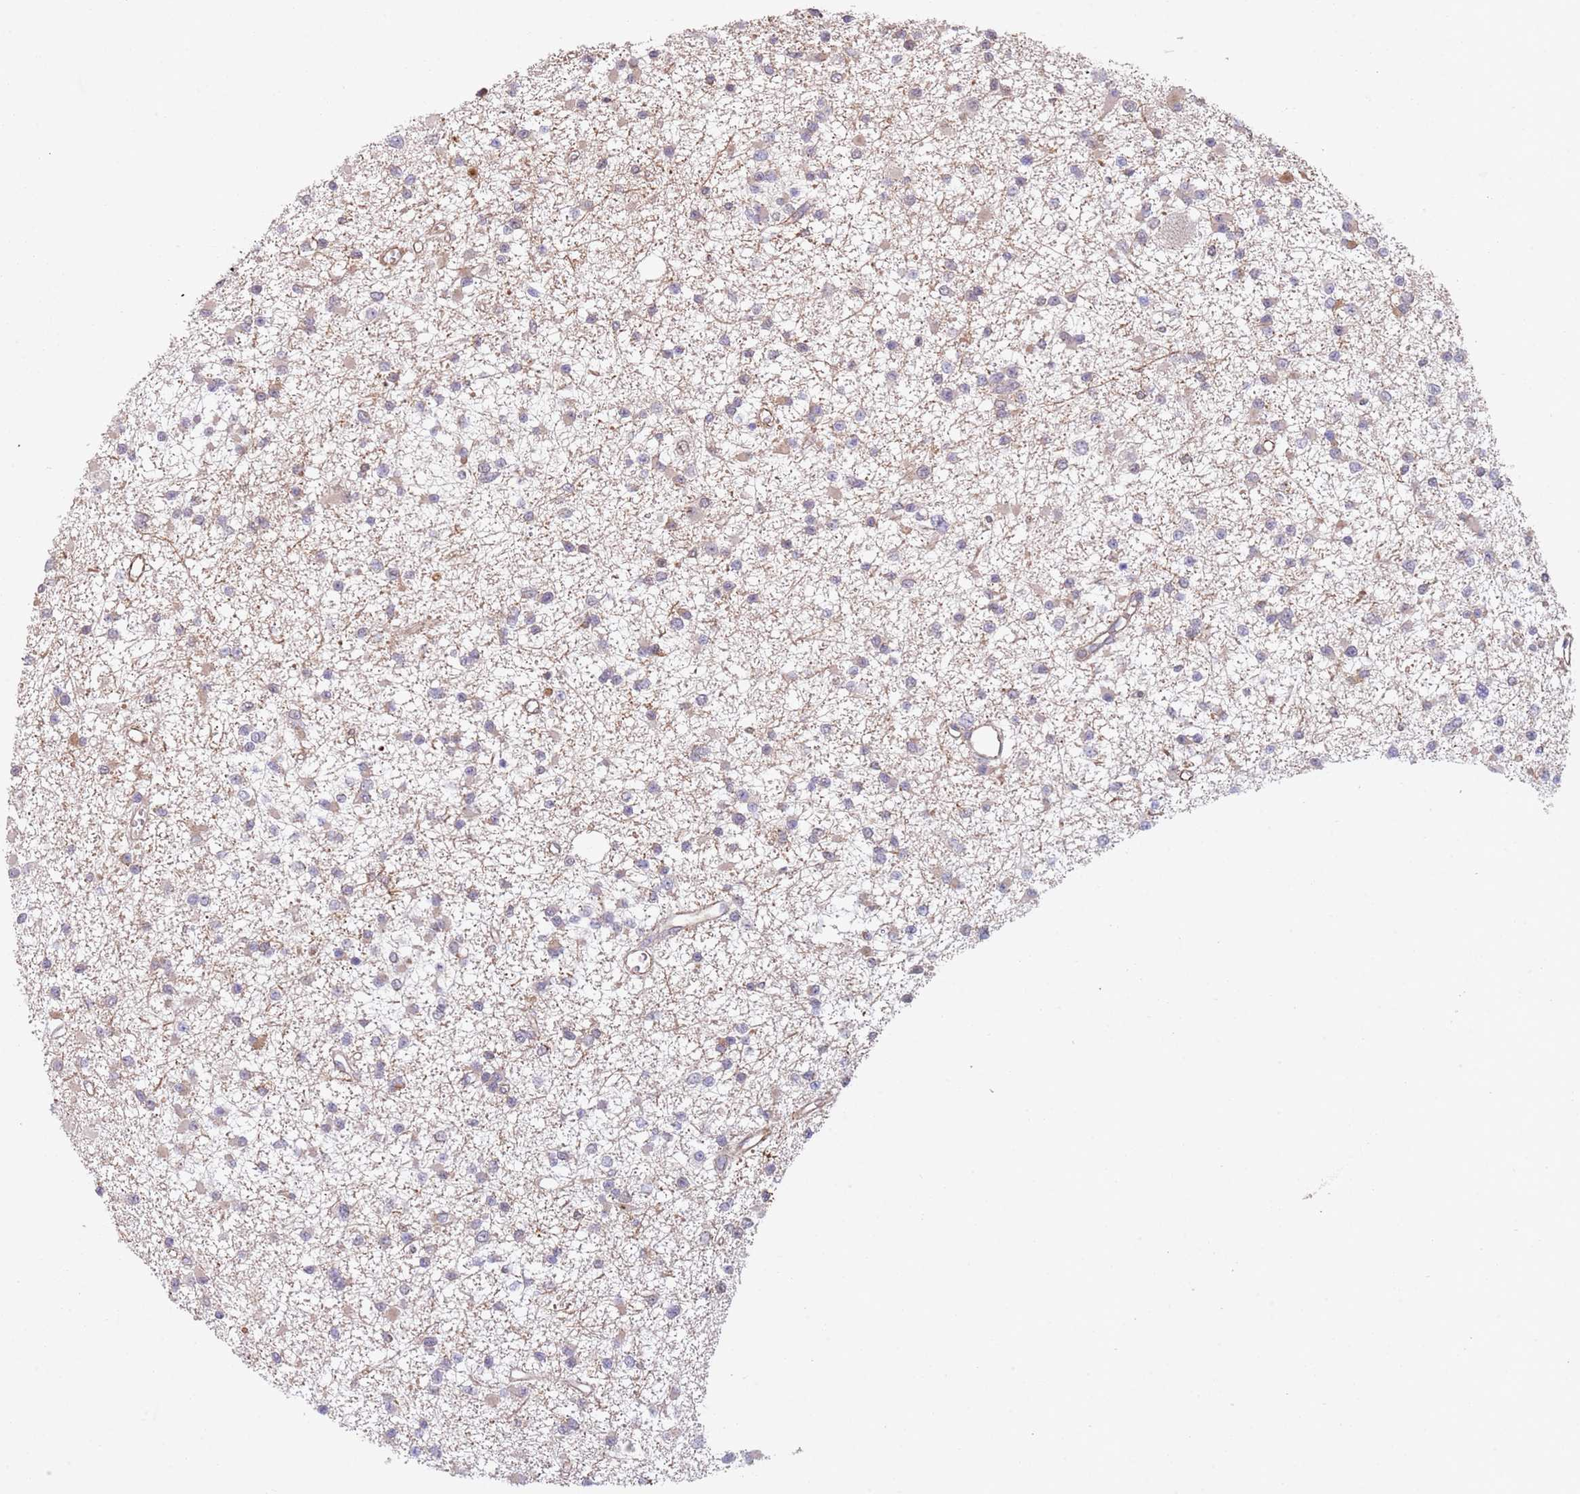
{"staining": {"intensity": "weak", "quantity": "<25%", "location": "cytoplasmic/membranous"}, "tissue": "glioma", "cell_type": "Tumor cells", "image_type": "cancer", "snomed": [{"axis": "morphology", "description": "Glioma, malignant, Low grade"}, {"axis": "topography", "description": "Brain"}], "caption": "Low-grade glioma (malignant) stained for a protein using IHC shows no staining tumor cells.", "gene": "CHD9", "patient": {"sex": "female", "age": 22}}